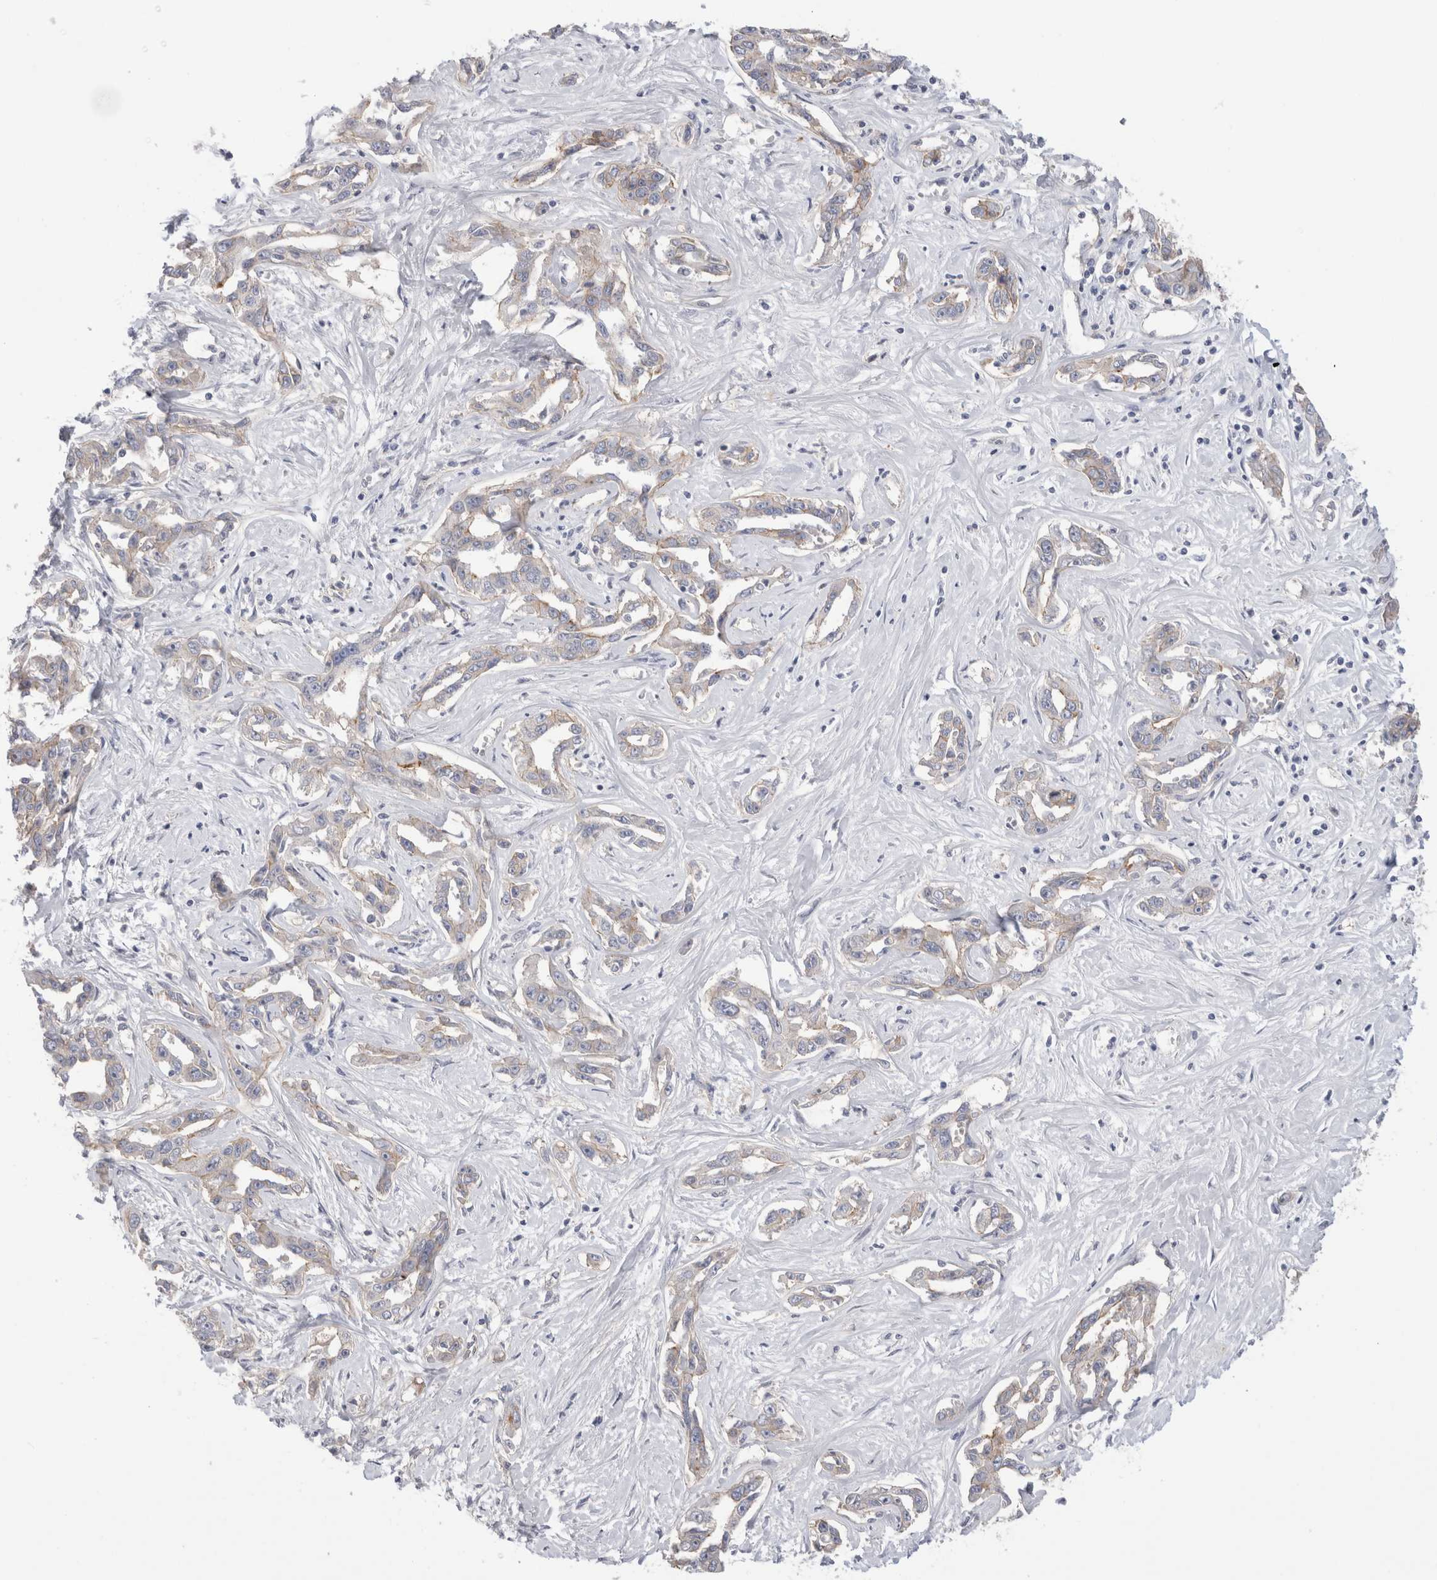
{"staining": {"intensity": "weak", "quantity": "<25%", "location": "cytoplasmic/membranous"}, "tissue": "liver cancer", "cell_type": "Tumor cells", "image_type": "cancer", "snomed": [{"axis": "morphology", "description": "Cholangiocarcinoma"}, {"axis": "topography", "description": "Liver"}], "caption": "Protein analysis of cholangiocarcinoma (liver) demonstrates no significant positivity in tumor cells.", "gene": "VANGL1", "patient": {"sex": "male", "age": 59}}